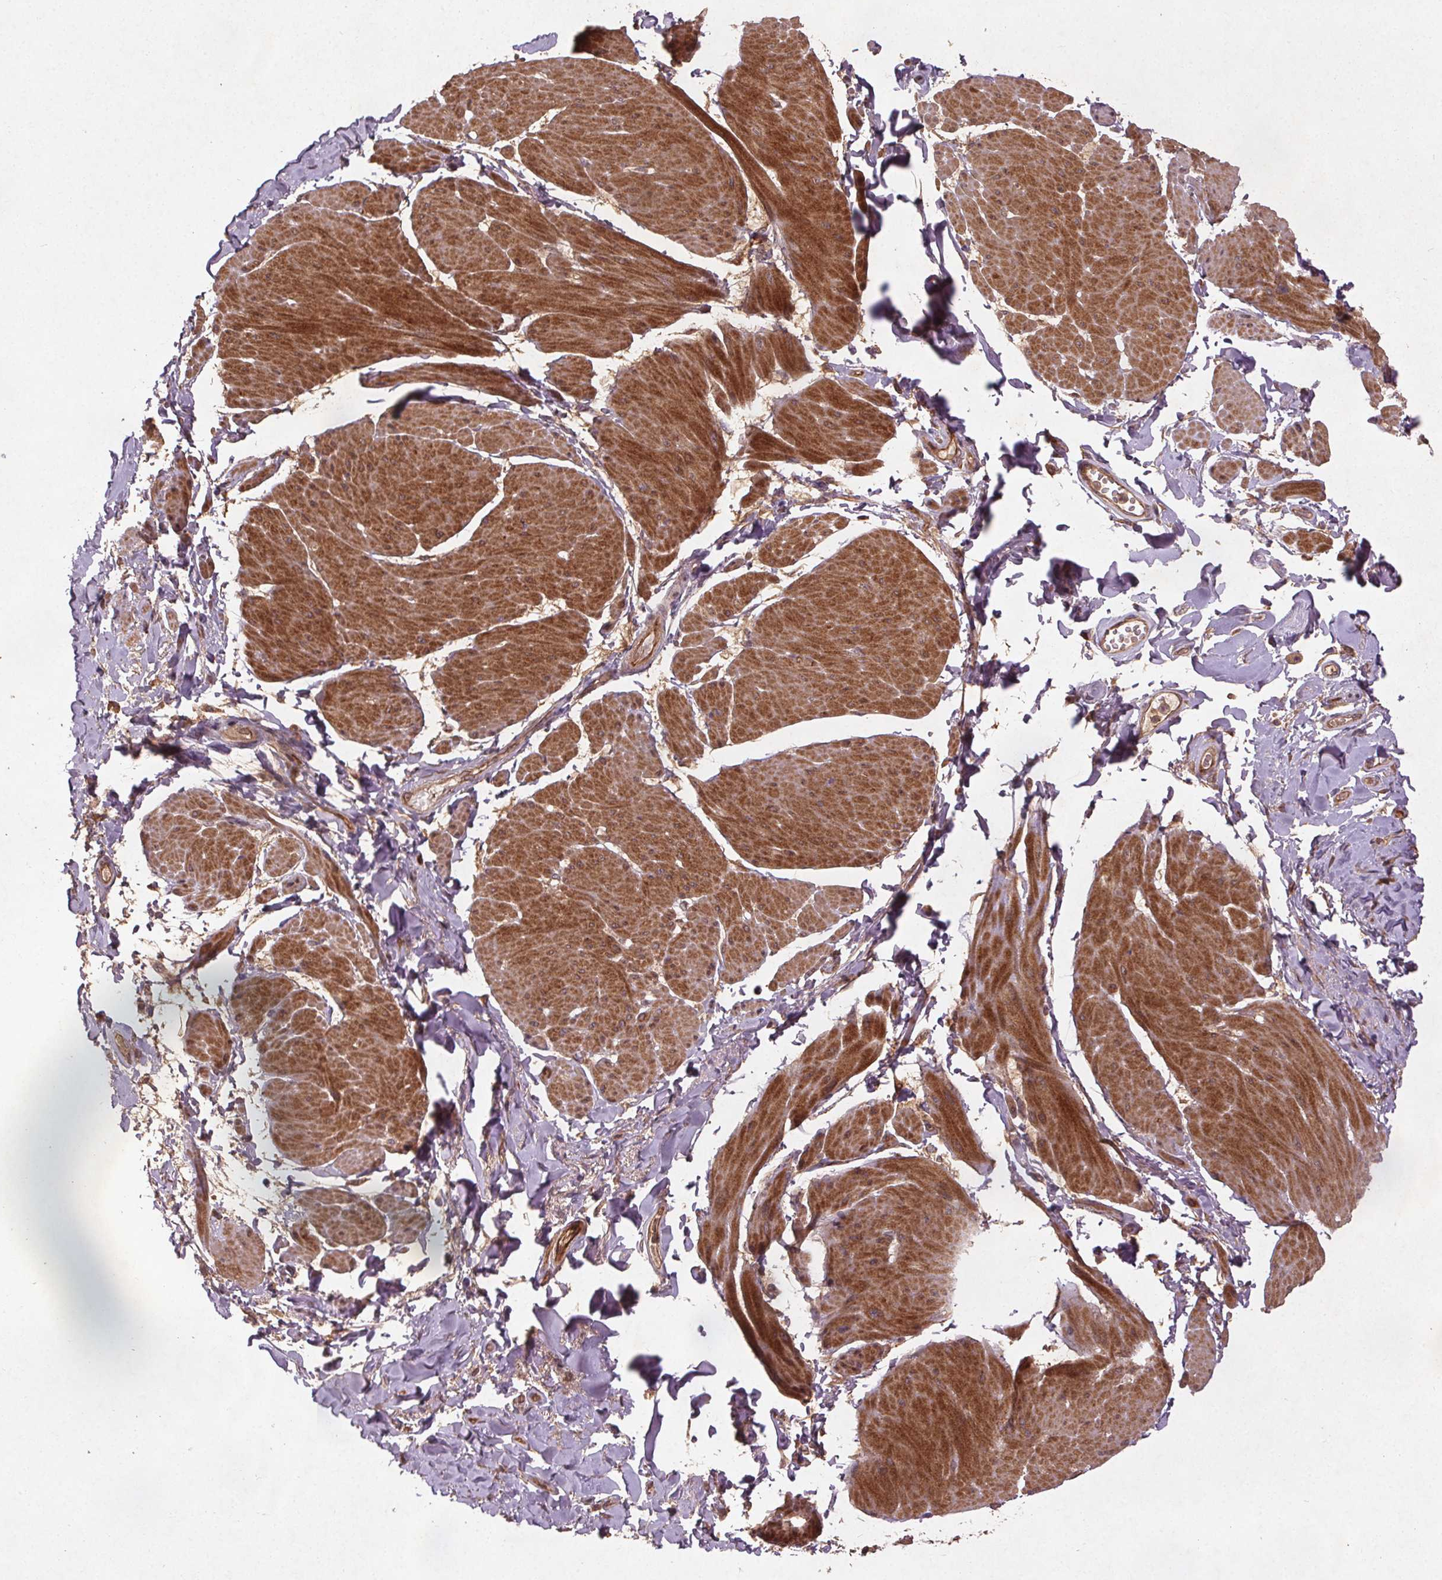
{"staining": {"intensity": "moderate", "quantity": "<25%", "location": "nuclear"}, "tissue": "adipose tissue", "cell_type": "Adipocytes", "image_type": "normal", "snomed": [{"axis": "morphology", "description": "Normal tissue, NOS"}, {"axis": "topography", "description": "Urinary bladder"}, {"axis": "topography", "description": "Peripheral nerve tissue"}], "caption": "Normal adipose tissue shows moderate nuclear positivity in approximately <25% of adipocytes, visualized by immunohistochemistry. (IHC, brightfield microscopy, high magnification).", "gene": "SEC14L2", "patient": {"sex": "female", "age": 60}}